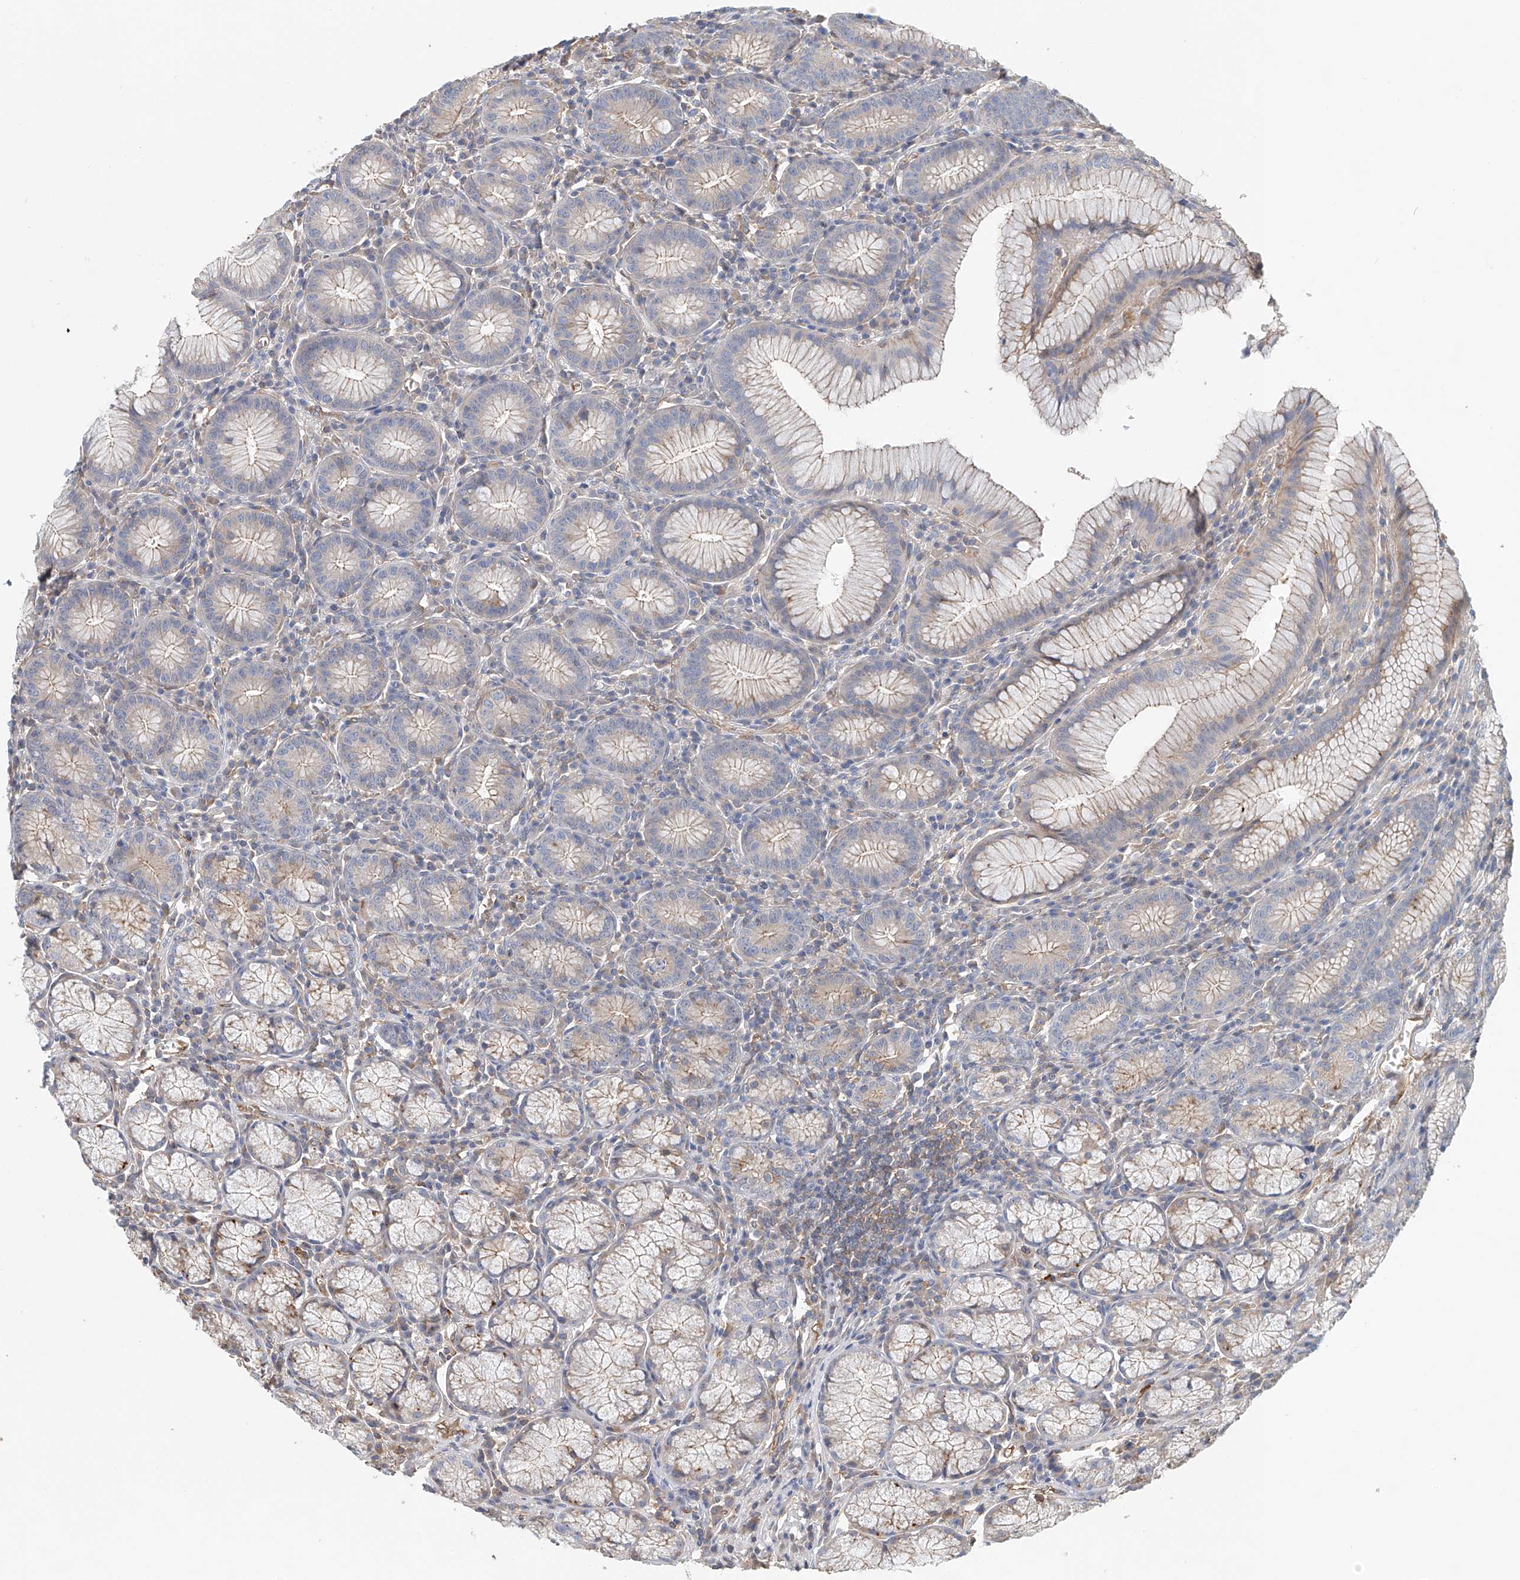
{"staining": {"intensity": "weak", "quantity": "<25%", "location": "cytoplasmic/membranous"}, "tissue": "stomach", "cell_type": "Glandular cells", "image_type": "normal", "snomed": [{"axis": "morphology", "description": "Normal tissue, NOS"}, {"axis": "topography", "description": "Stomach"}], "caption": "This is an immunohistochemistry image of benign stomach. There is no positivity in glandular cells.", "gene": "FRYL", "patient": {"sex": "male", "age": 55}}